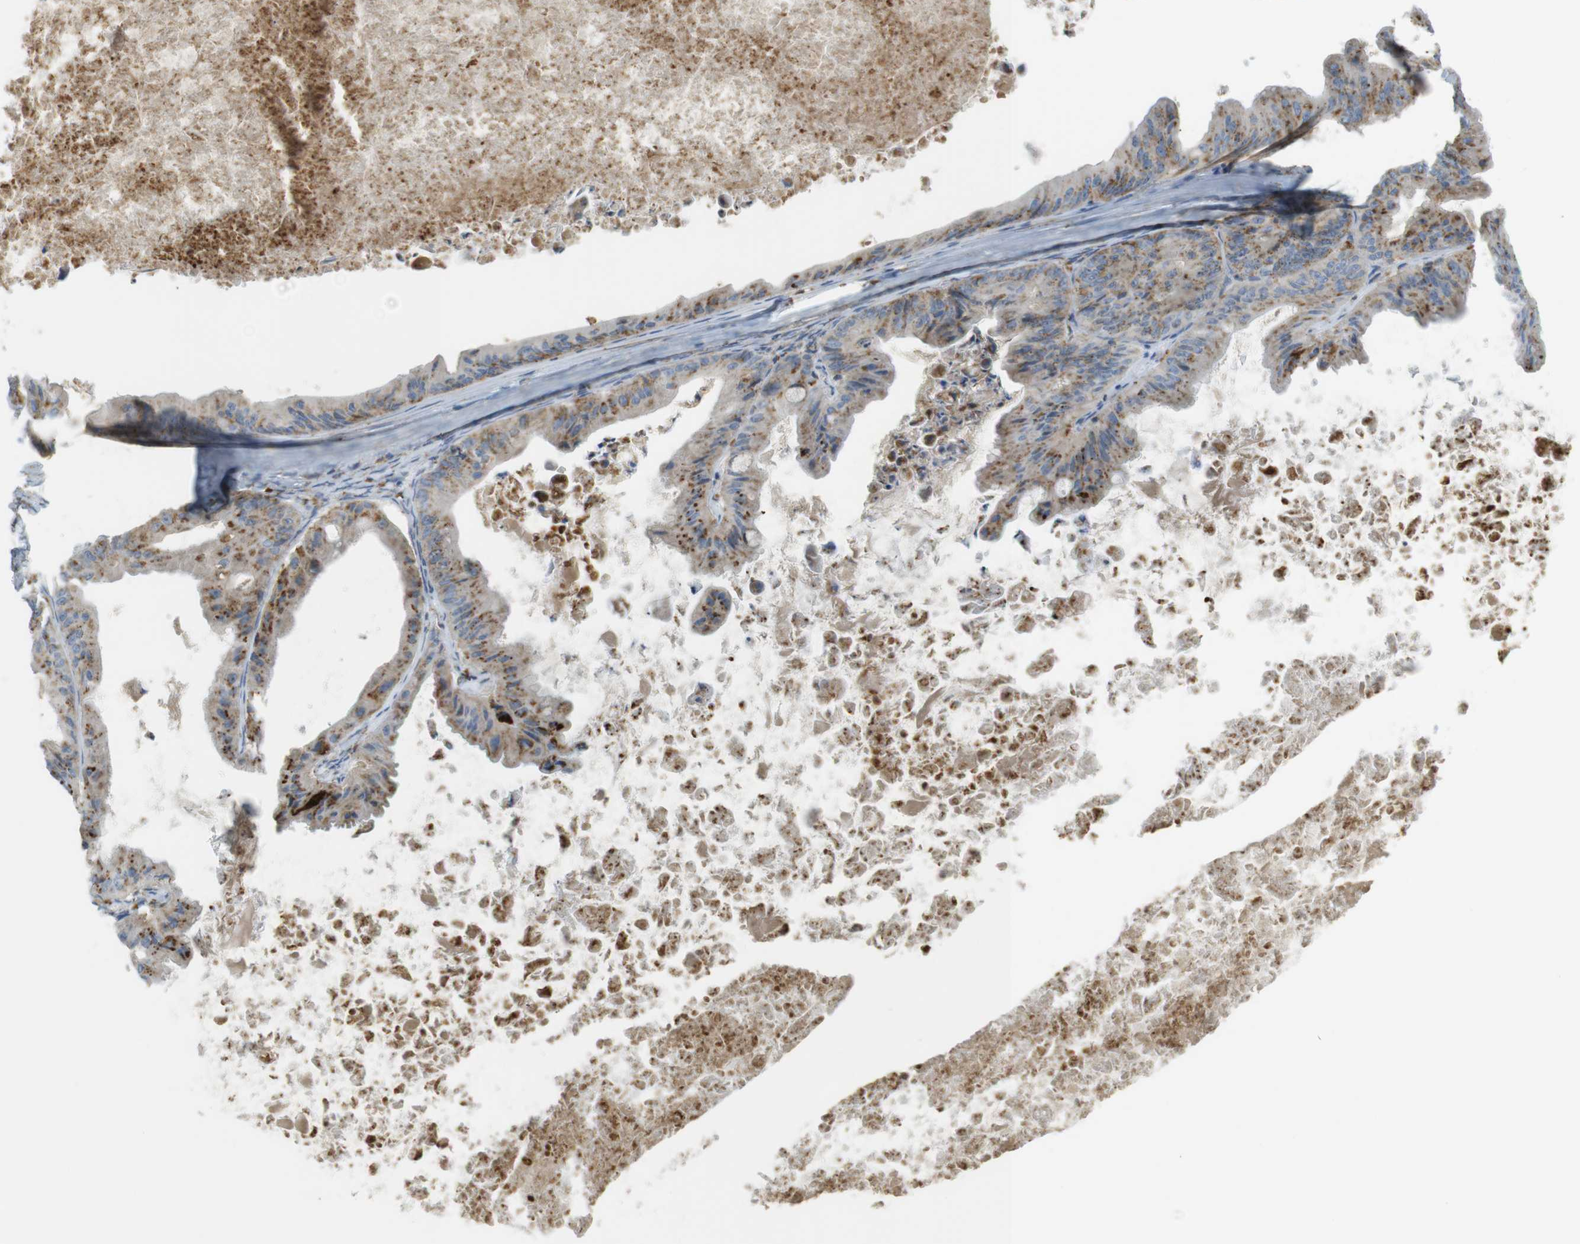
{"staining": {"intensity": "moderate", "quantity": ">75%", "location": "cytoplasmic/membranous"}, "tissue": "ovarian cancer", "cell_type": "Tumor cells", "image_type": "cancer", "snomed": [{"axis": "morphology", "description": "Cystadenocarcinoma, mucinous, NOS"}, {"axis": "topography", "description": "Ovary"}], "caption": "The immunohistochemical stain highlights moderate cytoplasmic/membranous staining in tumor cells of ovarian cancer (mucinous cystadenocarcinoma) tissue. The staining was performed using DAB (3,3'-diaminobenzidine) to visualize the protein expression in brown, while the nuclei were stained in blue with hematoxylin (Magnification: 20x).", "gene": "LAMP1", "patient": {"sex": "female", "age": 37}}